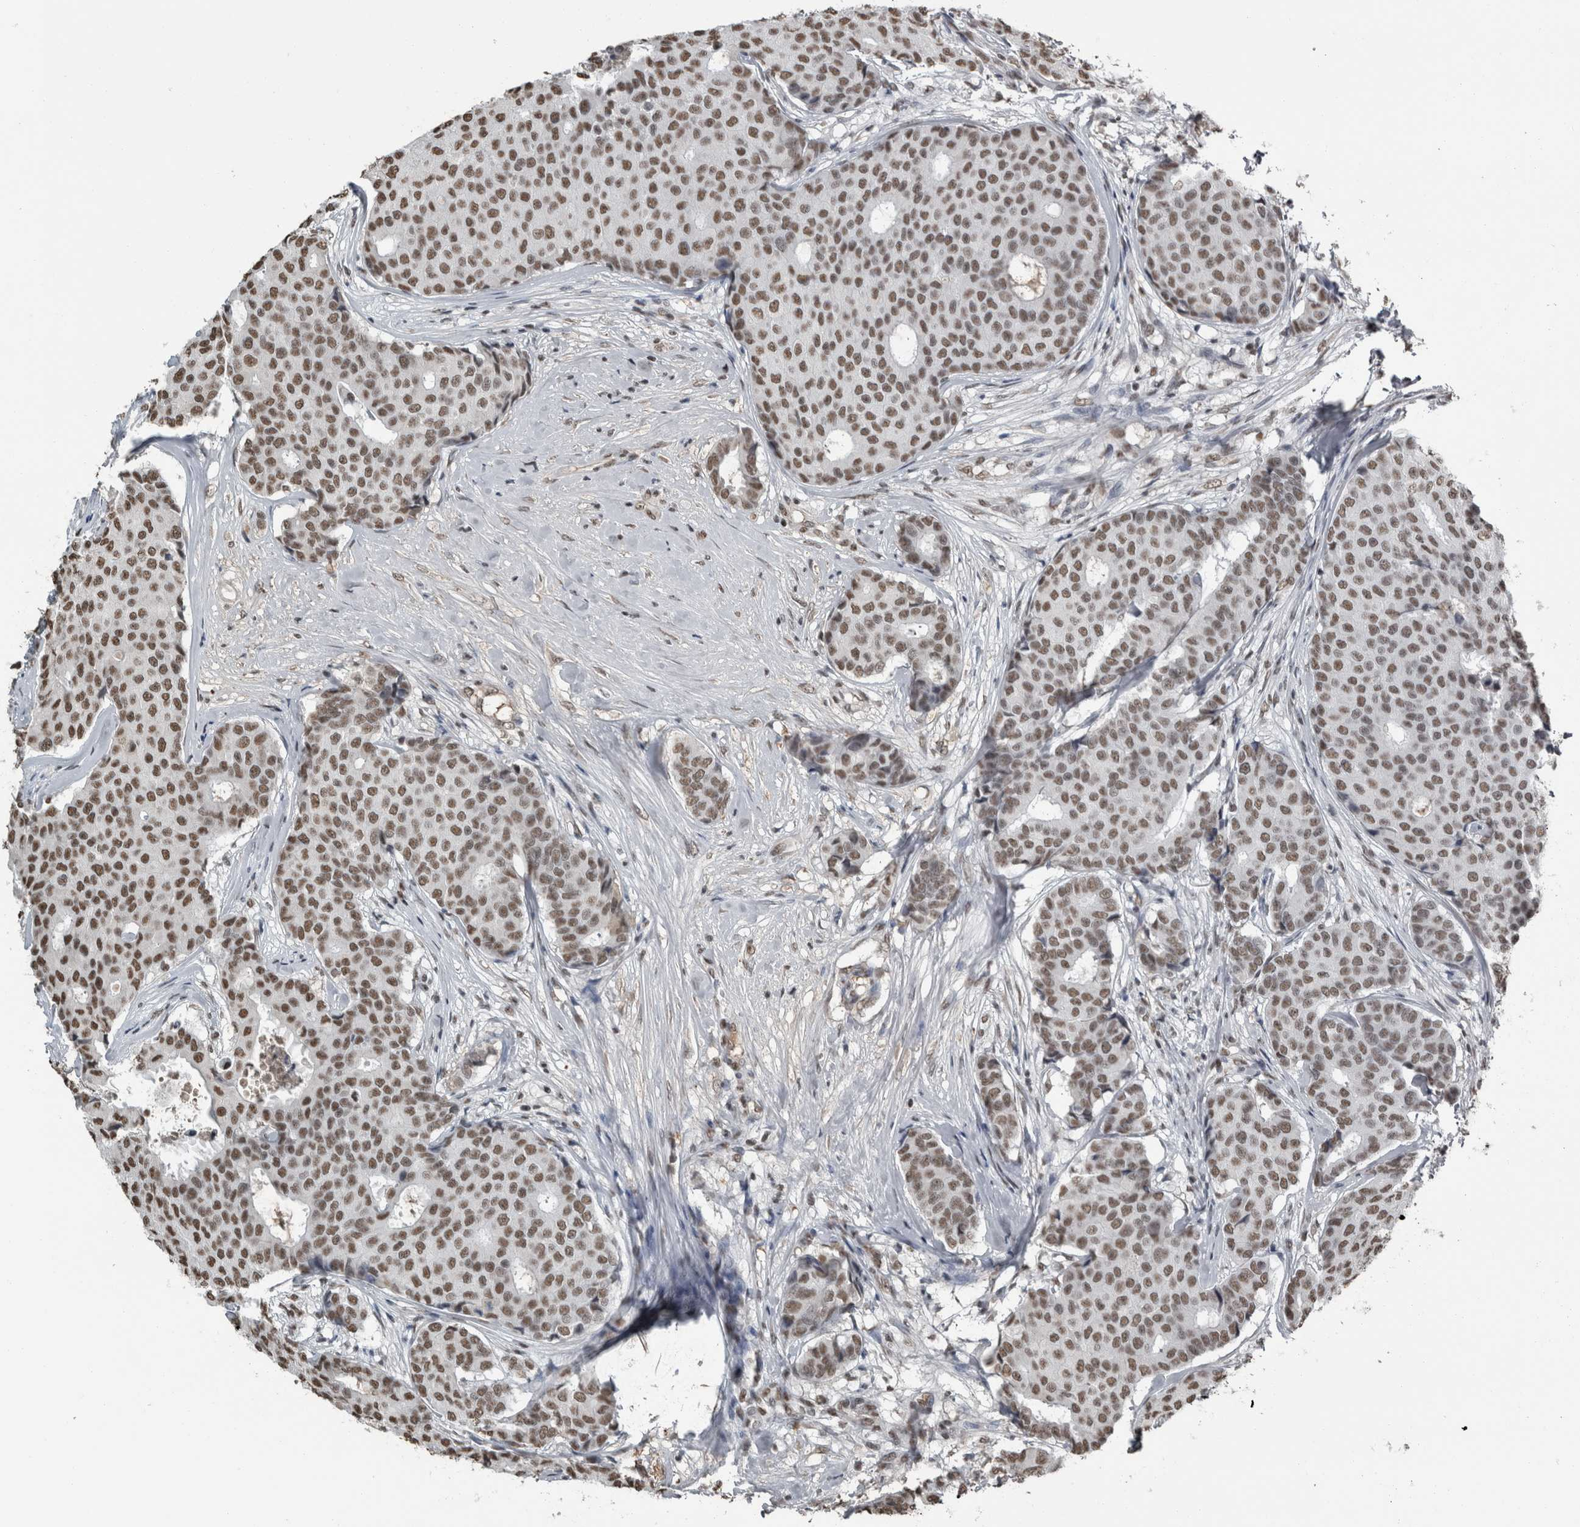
{"staining": {"intensity": "moderate", "quantity": ">75%", "location": "nuclear"}, "tissue": "breast cancer", "cell_type": "Tumor cells", "image_type": "cancer", "snomed": [{"axis": "morphology", "description": "Duct carcinoma"}, {"axis": "topography", "description": "Breast"}], "caption": "Moderate nuclear positivity is present in approximately >75% of tumor cells in breast infiltrating ductal carcinoma.", "gene": "TGS1", "patient": {"sex": "female", "age": 75}}